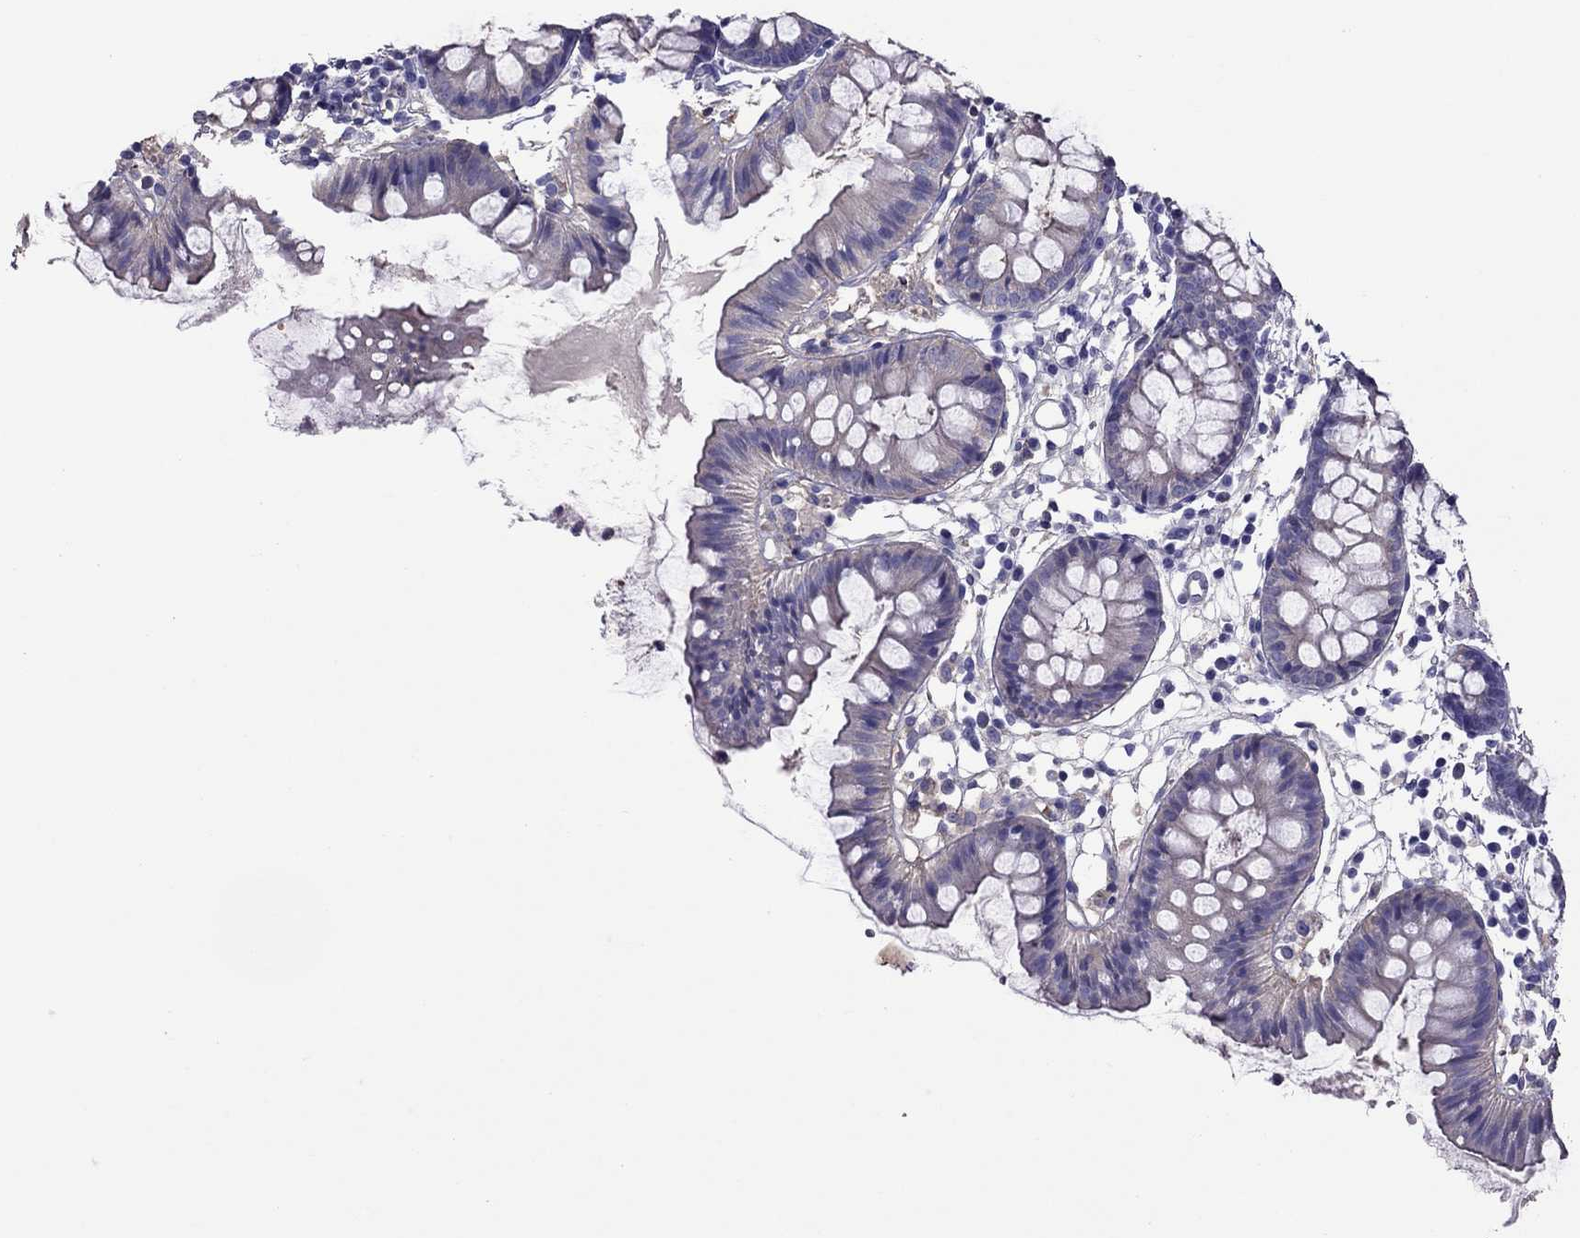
{"staining": {"intensity": "negative", "quantity": "none", "location": "none"}, "tissue": "colon", "cell_type": "Endothelial cells", "image_type": "normal", "snomed": [{"axis": "morphology", "description": "Normal tissue, NOS"}, {"axis": "topography", "description": "Colon"}], "caption": "Protein analysis of benign colon demonstrates no significant positivity in endothelial cells.", "gene": "TEX22", "patient": {"sex": "female", "age": 84}}